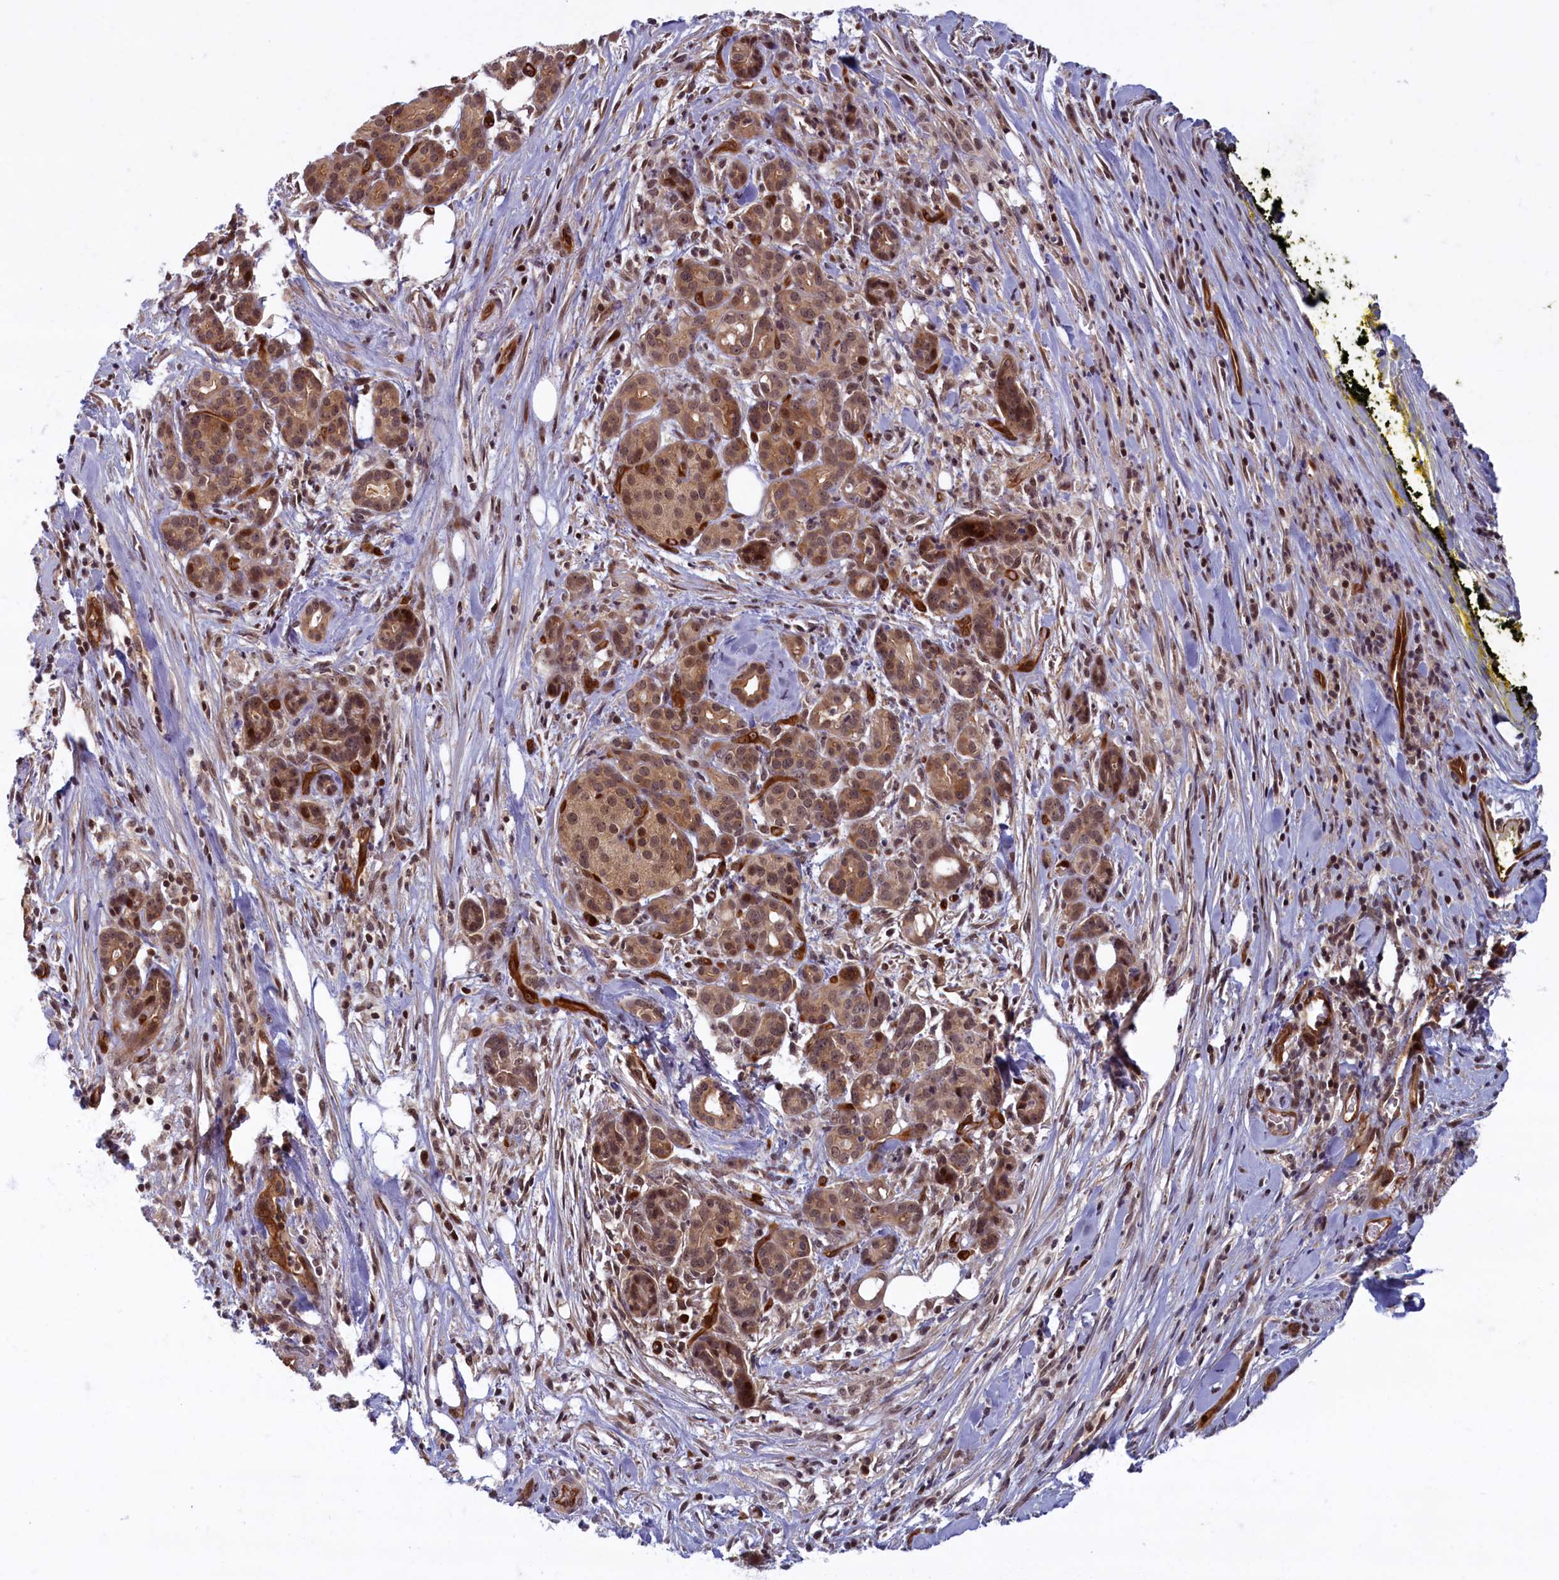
{"staining": {"intensity": "moderate", "quantity": ">75%", "location": "cytoplasmic/membranous,nuclear"}, "tissue": "pancreatic cancer", "cell_type": "Tumor cells", "image_type": "cancer", "snomed": [{"axis": "morphology", "description": "Adenocarcinoma, NOS"}, {"axis": "topography", "description": "Pancreas"}], "caption": "A micrograph of human pancreatic cancer stained for a protein exhibits moderate cytoplasmic/membranous and nuclear brown staining in tumor cells. (DAB (3,3'-diaminobenzidine) IHC, brown staining for protein, blue staining for nuclei).", "gene": "SNRK", "patient": {"sex": "female", "age": 66}}